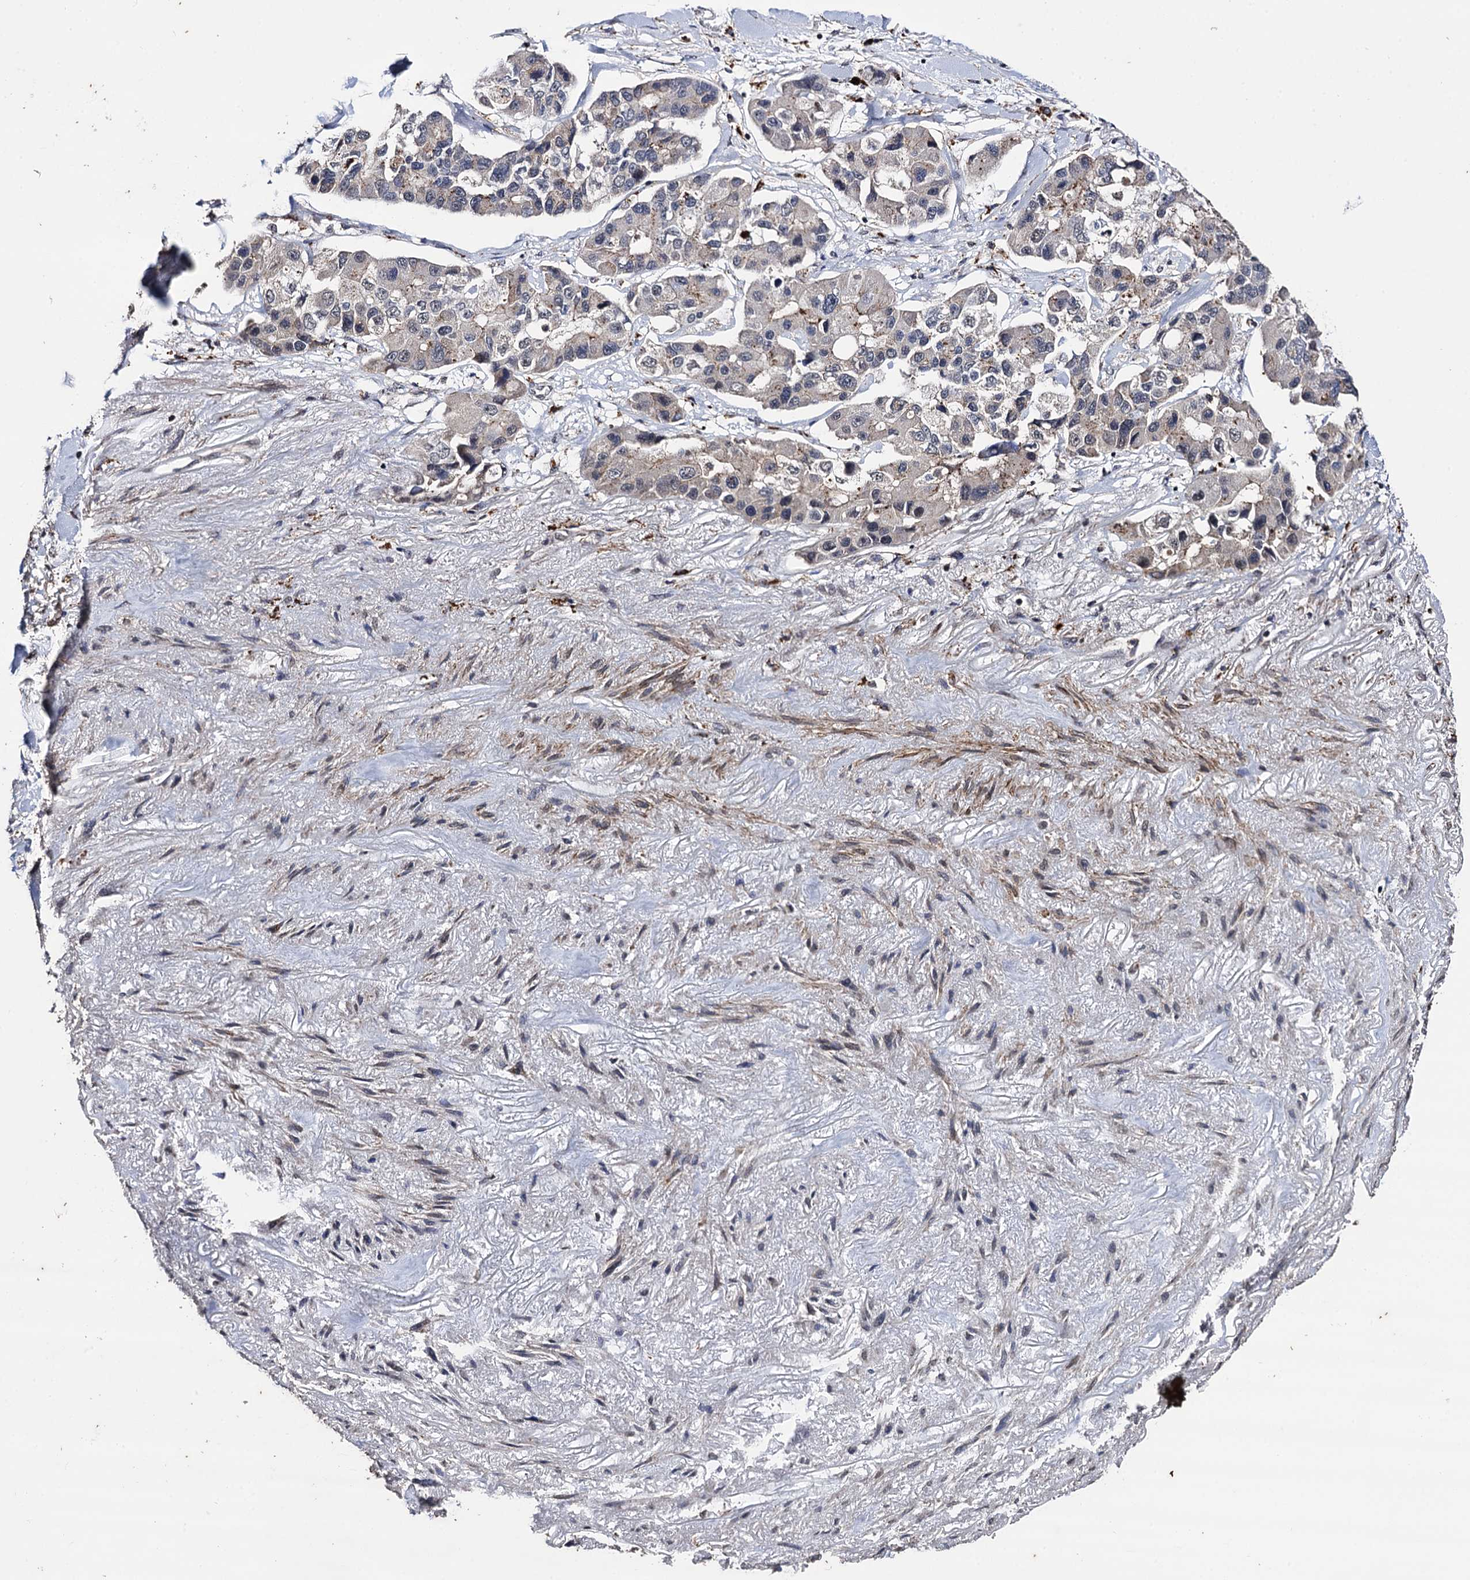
{"staining": {"intensity": "negative", "quantity": "none", "location": "none"}, "tissue": "lung cancer", "cell_type": "Tumor cells", "image_type": "cancer", "snomed": [{"axis": "morphology", "description": "Adenocarcinoma, NOS"}, {"axis": "topography", "description": "Lung"}], "caption": "High magnification brightfield microscopy of adenocarcinoma (lung) stained with DAB (3,3'-diaminobenzidine) (brown) and counterstained with hematoxylin (blue): tumor cells show no significant staining.", "gene": "MICAL2", "patient": {"sex": "female", "age": 54}}